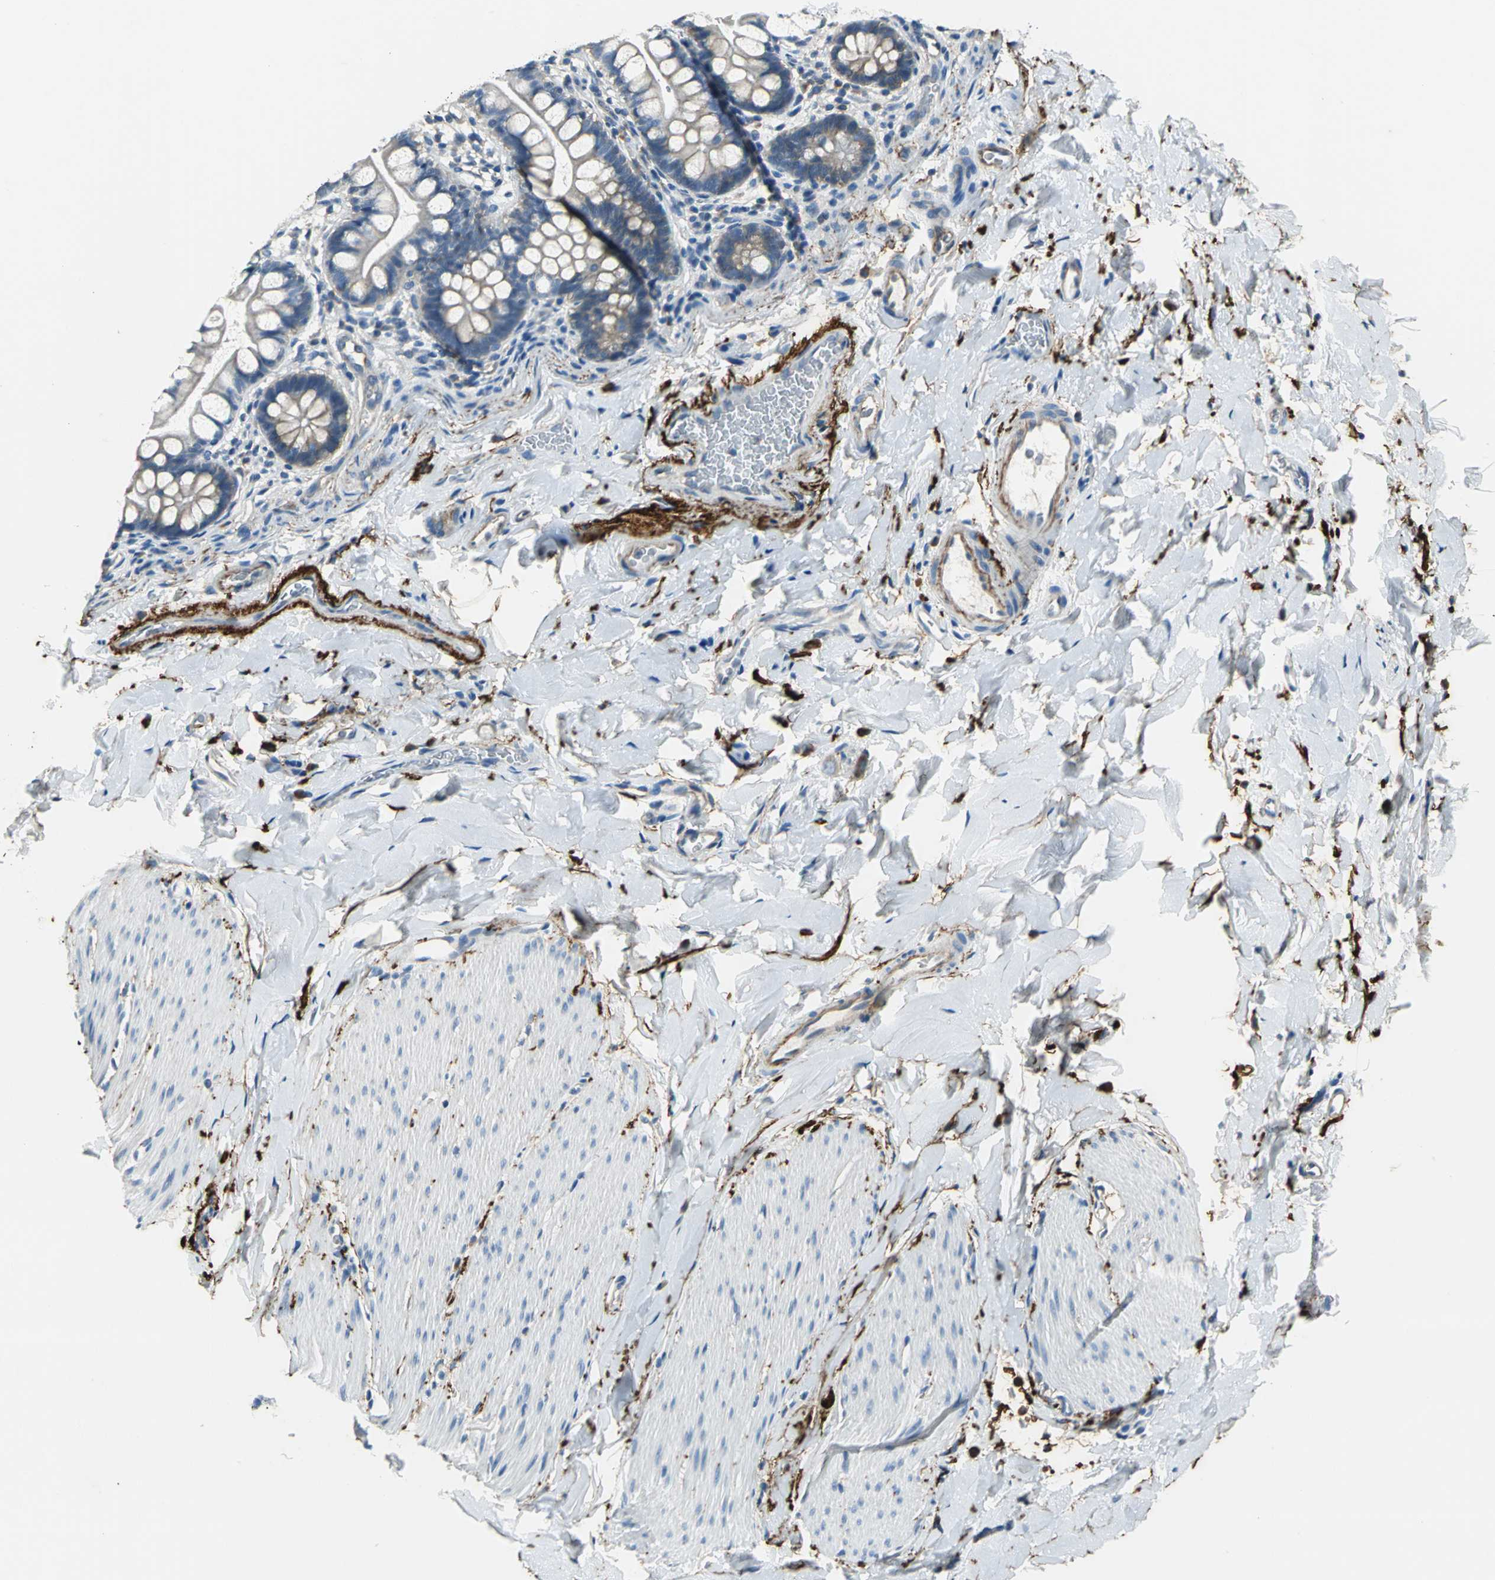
{"staining": {"intensity": "negative", "quantity": "none", "location": "none"}, "tissue": "small intestine", "cell_type": "Glandular cells", "image_type": "normal", "snomed": [{"axis": "morphology", "description": "Normal tissue, NOS"}, {"axis": "topography", "description": "Small intestine"}], "caption": "Immunohistochemistry (IHC) of normal human small intestine demonstrates no expression in glandular cells. (DAB immunohistochemistry (IHC) with hematoxylin counter stain).", "gene": "SLC16A7", "patient": {"sex": "female", "age": 58}}